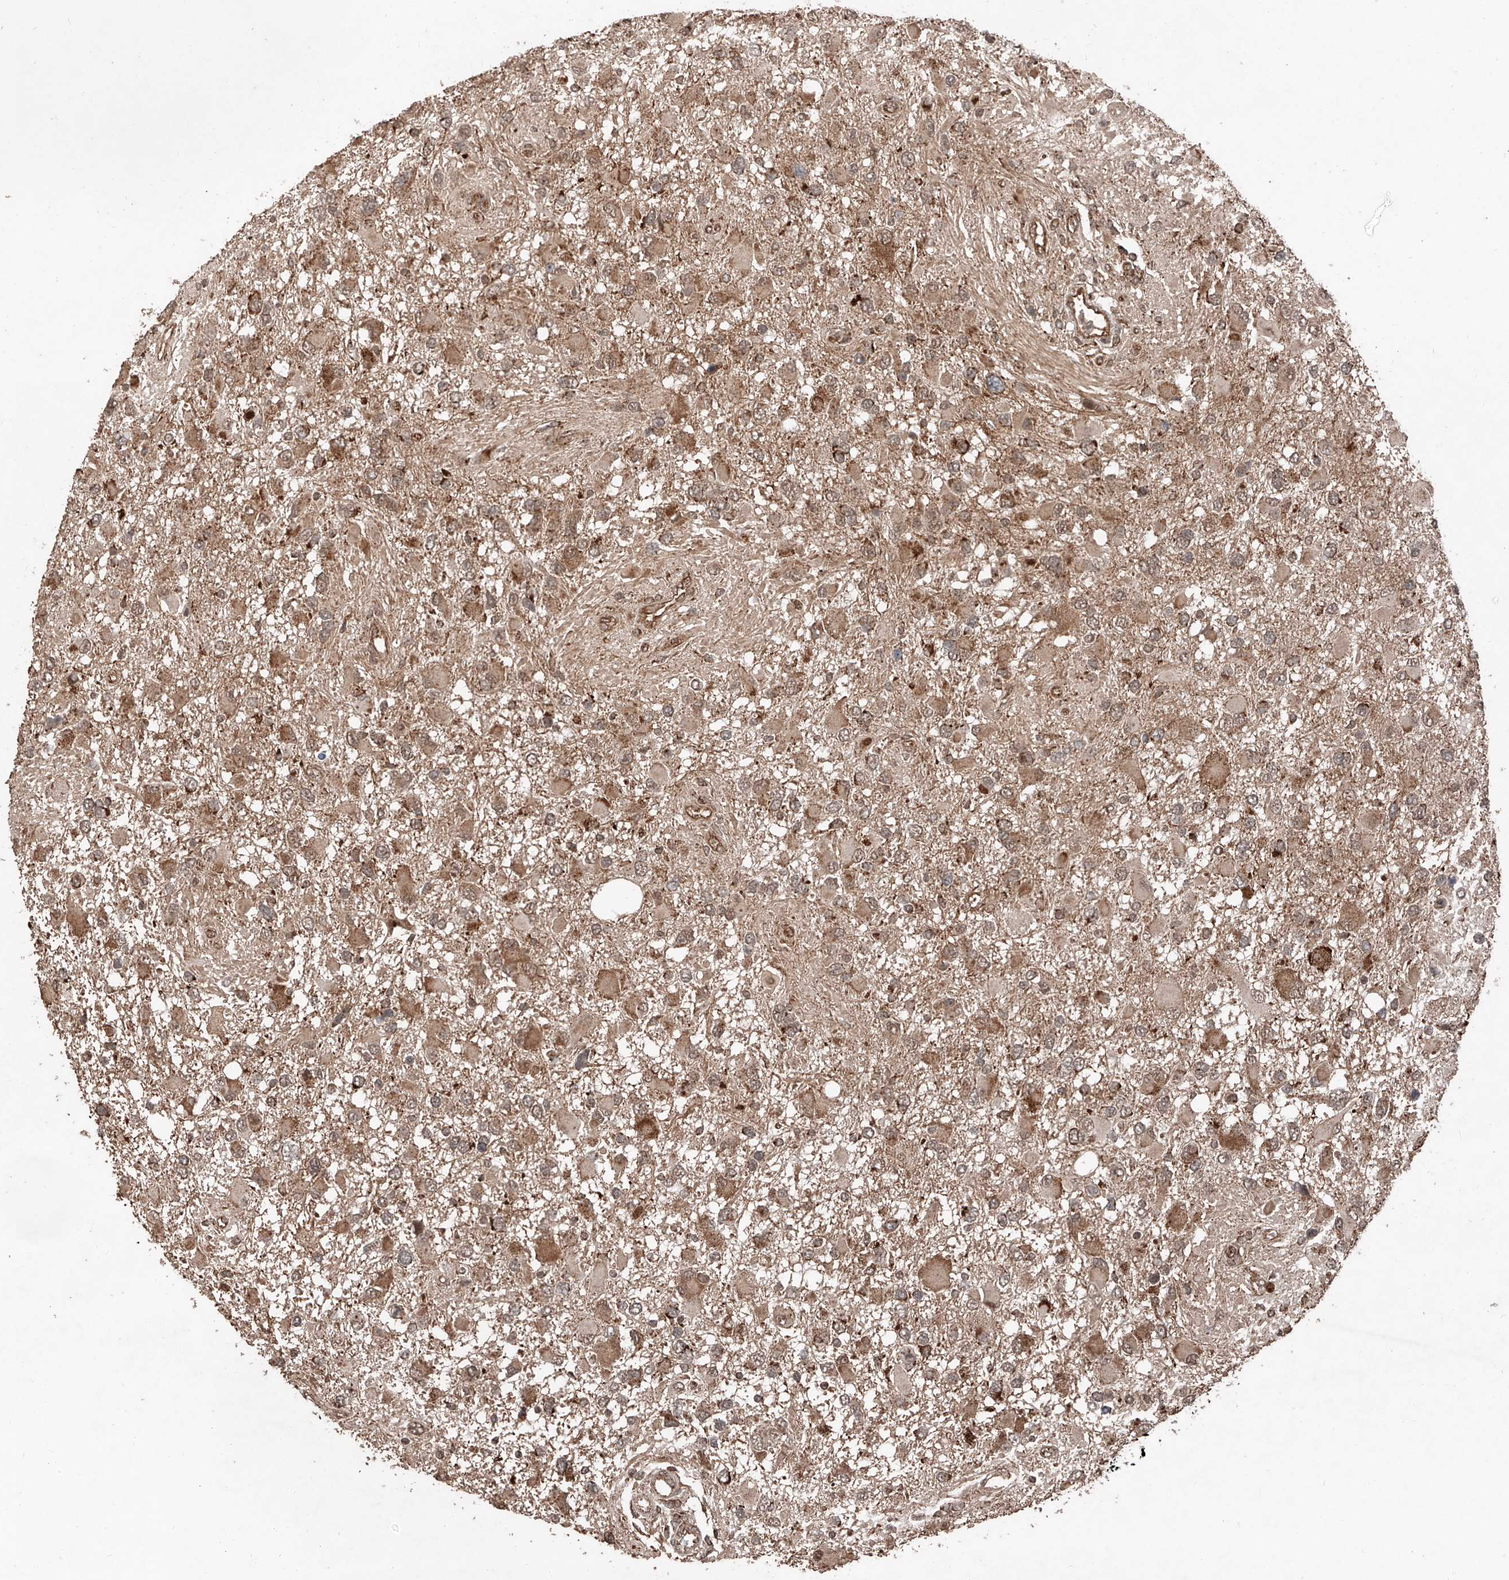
{"staining": {"intensity": "moderate", "quantity": ">75%", "location": "cytoplasmic/membranous"}, "tissue": "glioma", "cell_type": "Tumor cells", "image_type": "cancer", "snomed": [{"axis": "morphology", "description": "Glioma, malignant, High grade"}, {"axis": "topography", "description": "Brain"}], "caption": "High-power microscopy captured an immunohistochemistry histopathology image of malignant high-grade glioma, revealing moderate cytoplasmic/membranous expression in about >75% of tumor cells.", "gene": "ZSCAN29", "patient": {"sex": "male", "age": 53}}